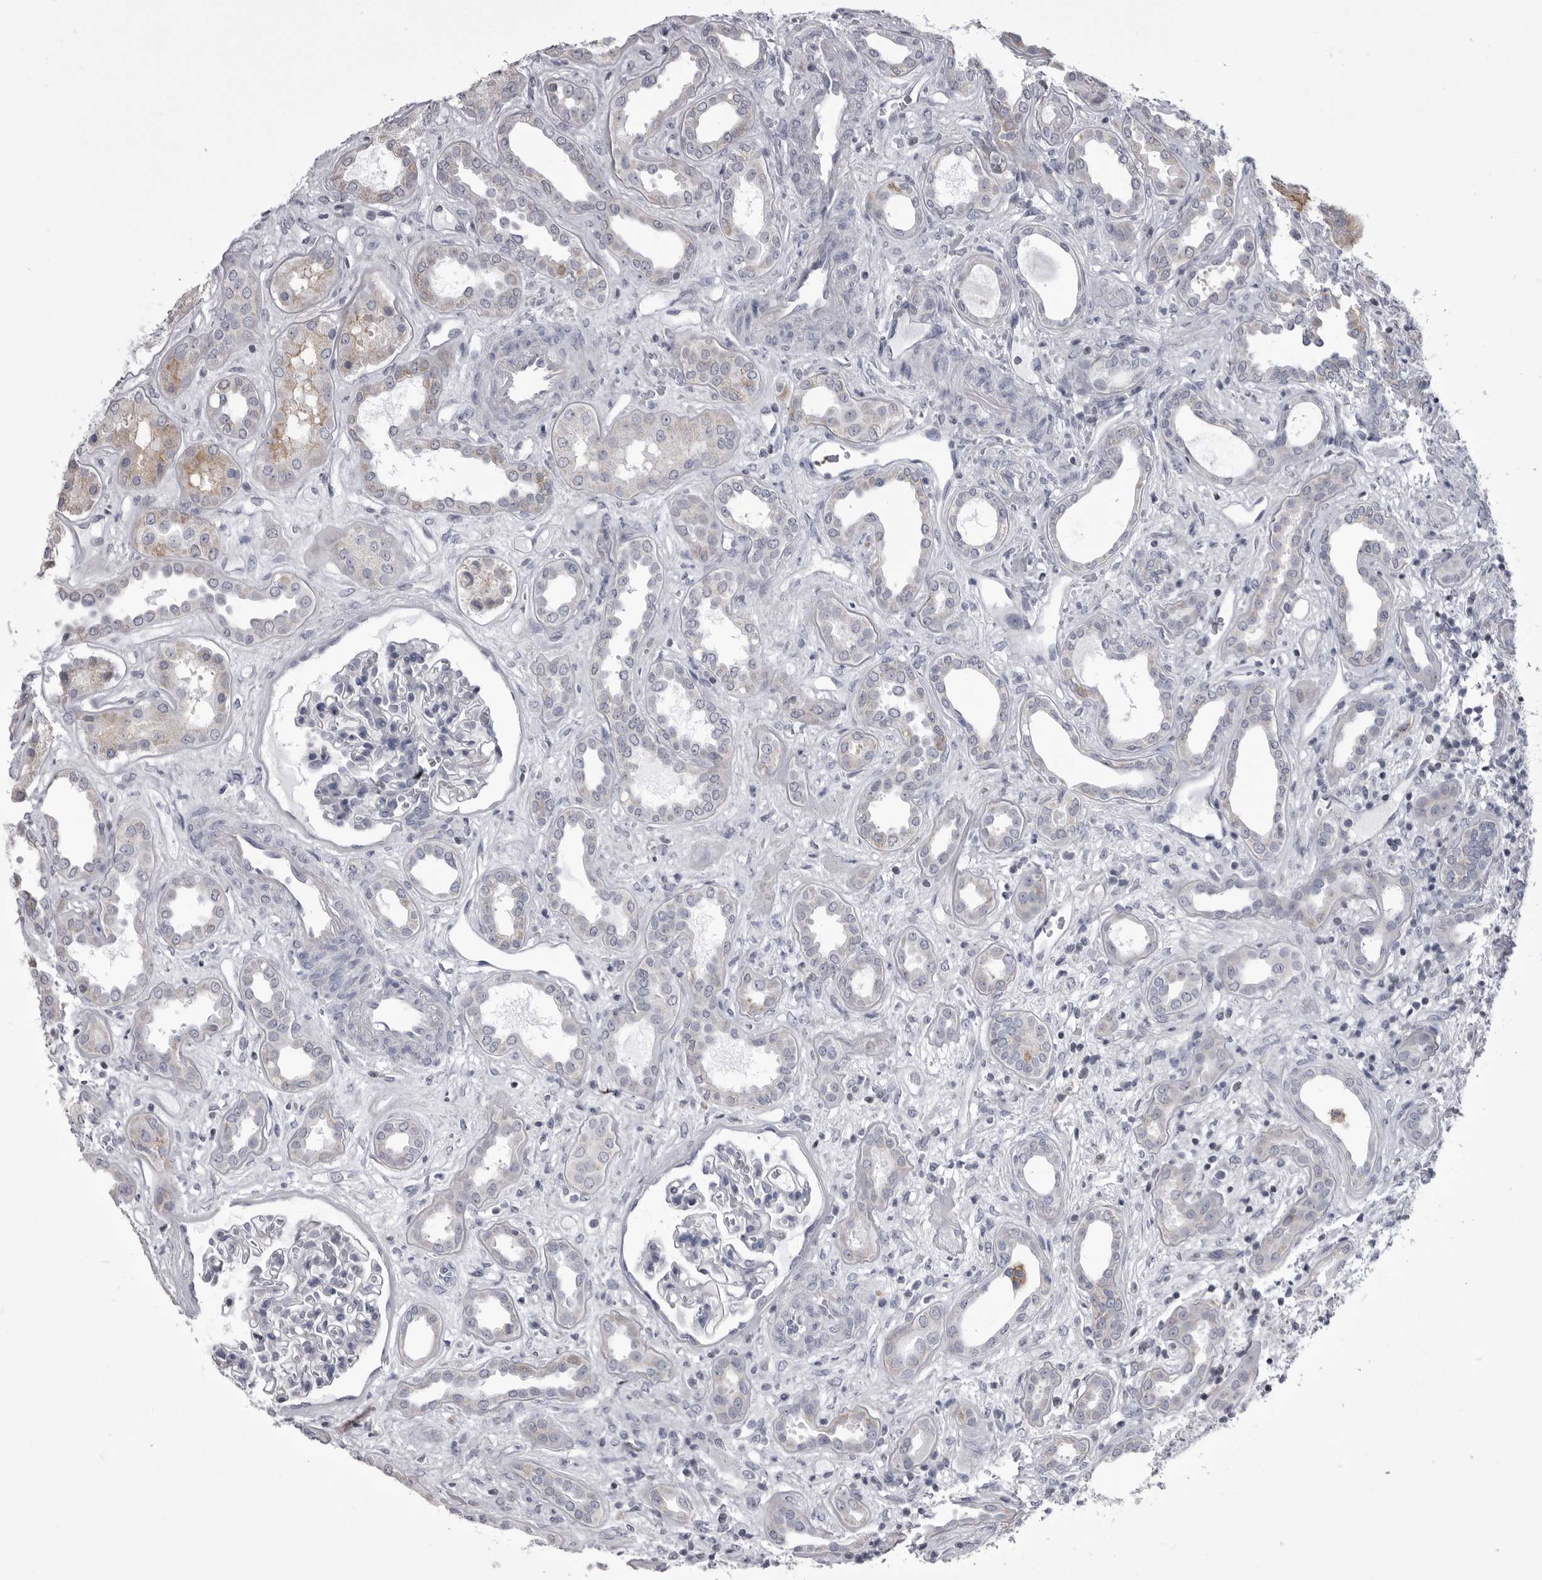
{"staining": {"intensity": "negative", "quantity": "none", "location": "none"}, "tissue": "kidney", "cell_type": "Cells in glomeruli", "image_type": "normal", "snomed": [{"axis": "morphology", "description": "Normal tissue, NOS"}, {"axis": "topography", "description": "Kidney"}], "caption": "High magnification brightfield microscopy of normal kidney stained with DAB (brown) and counterstained with hematoxylin (blue): cells in glomeruli show no significant expression. The staining was performed using DAB to visualize the protein expression in brown, while the nuclei were stained in blue with hematoxylin (Magnification: 20x).", "gene": "OPLAH", "patient": {"sex": "male", "age": 59}}